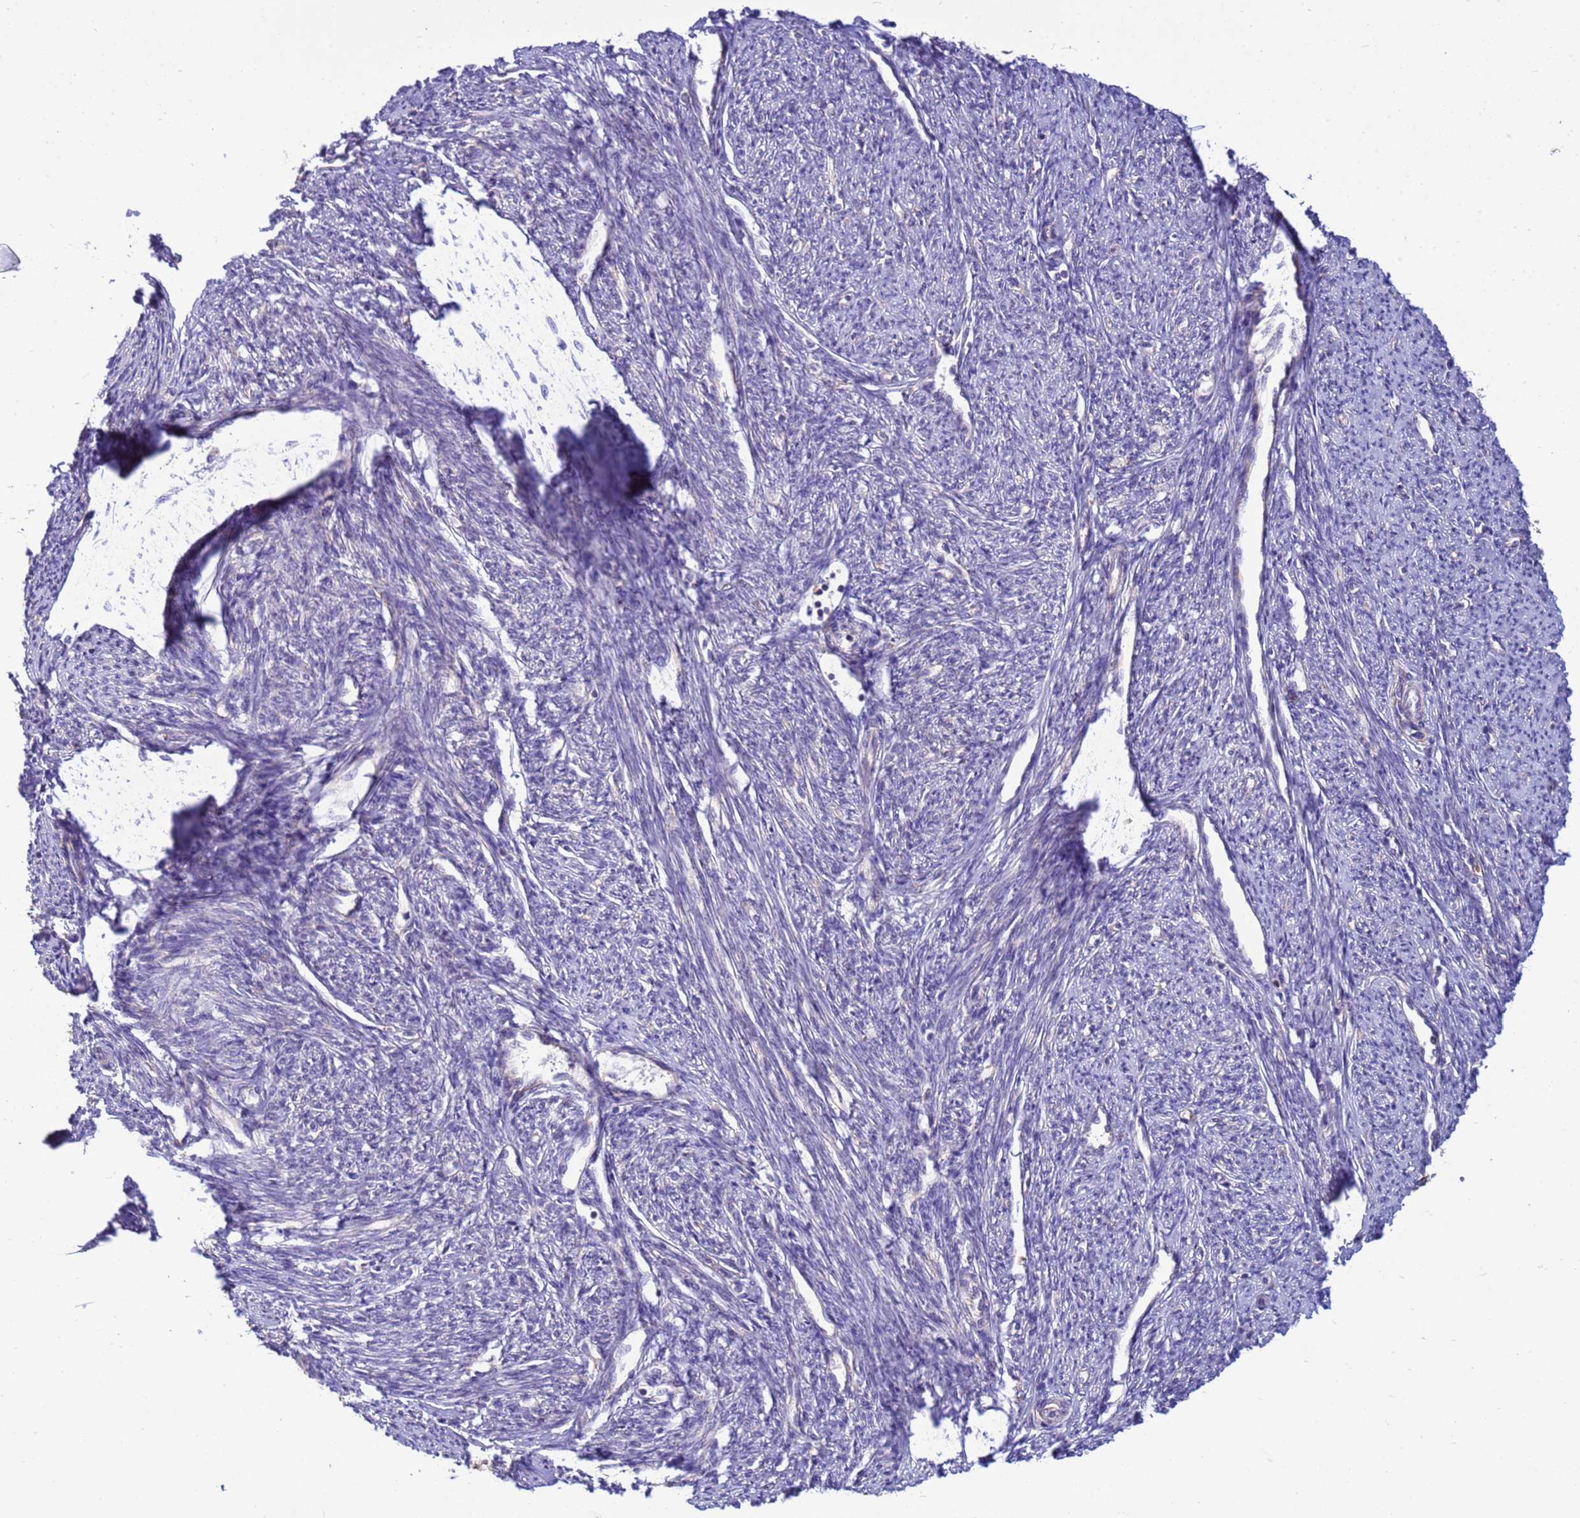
{"staining": {"intensity": "weak", "quantity": "25%-75%", "location": "cytoplasmic/membranous"}, "tissue": "smooth muscle", "cell_type": "Smooth muscle cells", "image_type": "normal", "snomed": [{"axis": "morphology", "description": "Normal tissue, NOS"}, {"axis": "topography", "description": "Smooth muscle"}, {"axis": "topography", "description": "Uterus"}], "caption": "Protein expression analysis of normal human smooth muscle reveals weak cytoplasmic/membranous expression in about 25%-75% of smooth muscle cells.", "gene": "THAP5", "patient": {"sex": "female", "age": 59}}